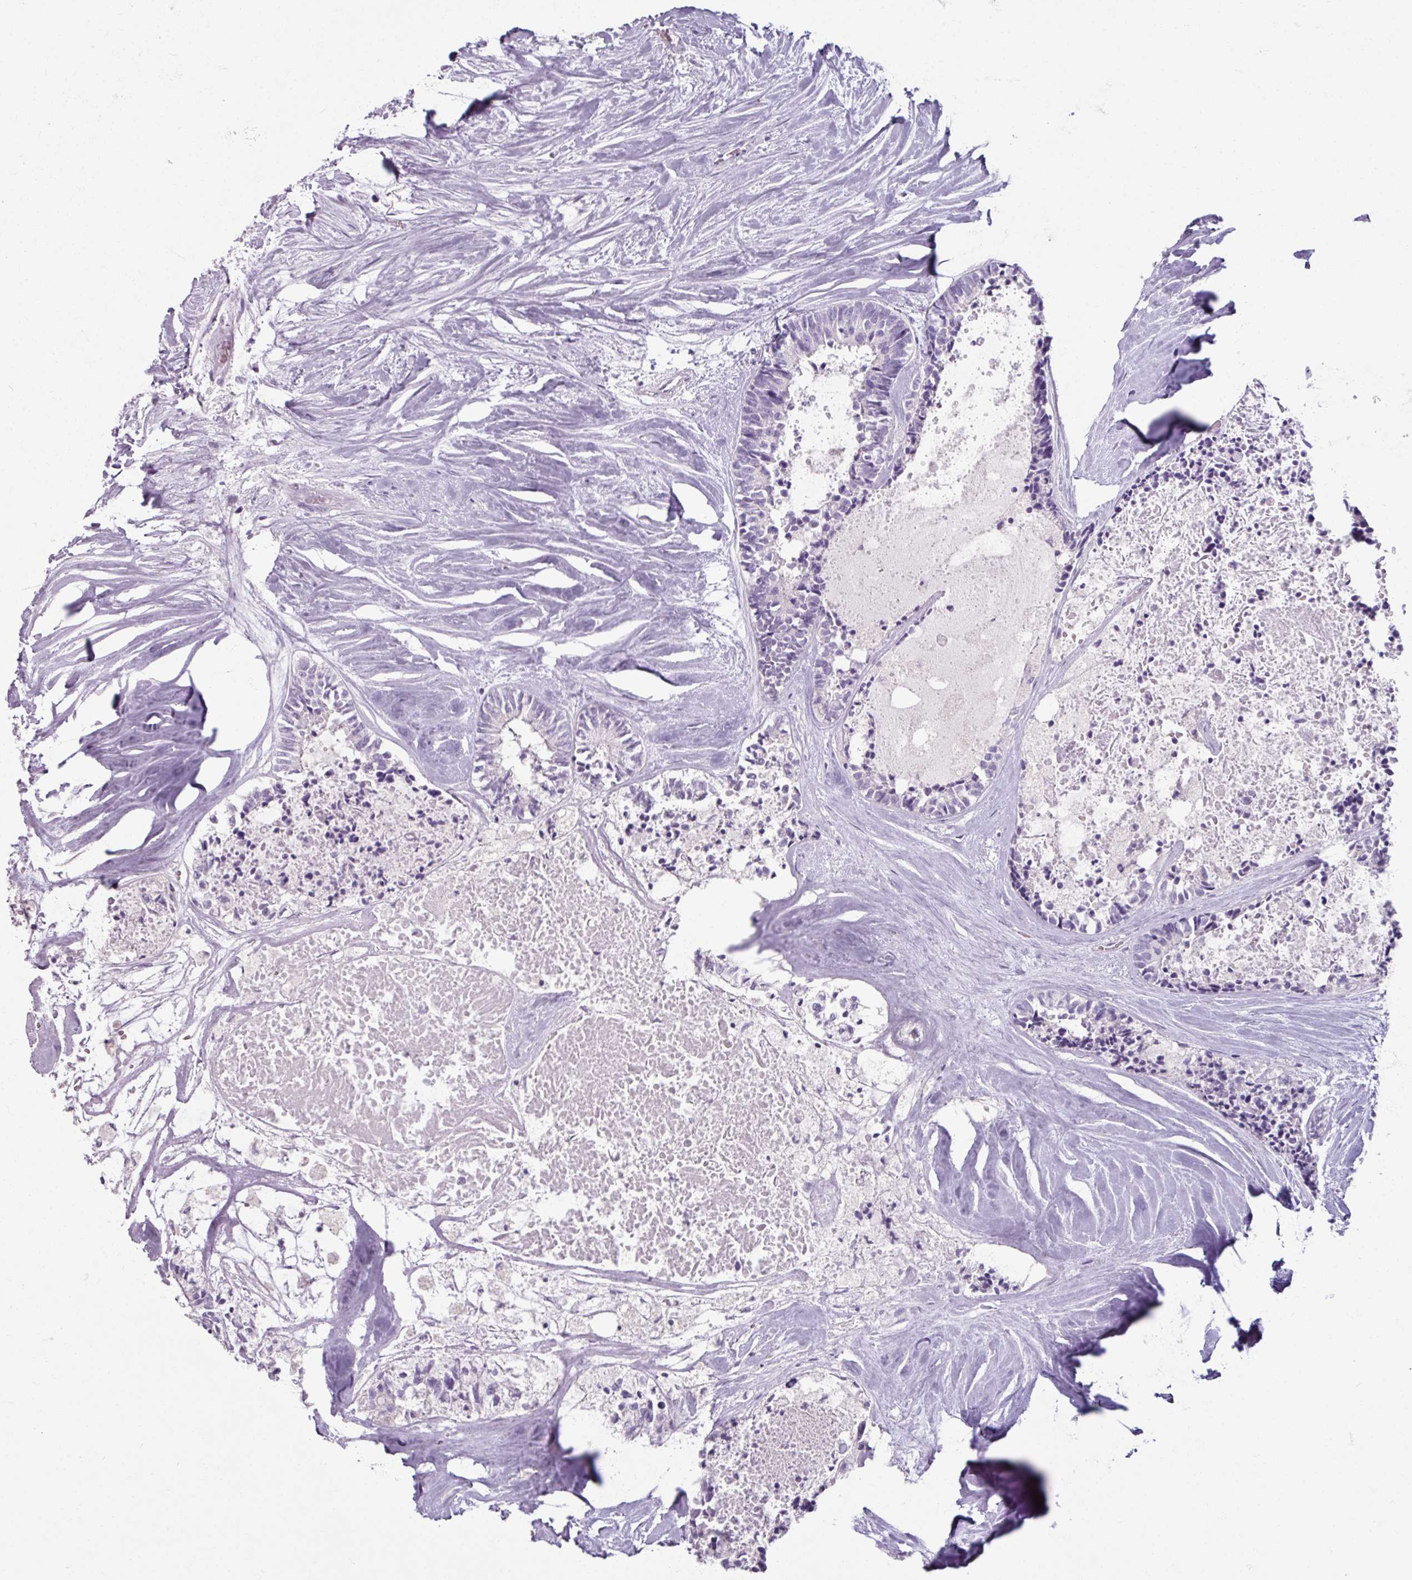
{"staining": {"intensity": "negative", "quantity": "none", "location": "none"}, "tissue": "colorectal cancer", "cell_type": "Tumor cells", "image_type": "cancer", "snomed": [{"axis": "morphology", "description": "Adenocarcinoma, NOS"}, {"axis": "topography", "description": "Colon"}, {"axis": "topography", "description": "Rectum"}], "caption": "This is an IHC histopathology image of adenocarcinoma (colorectal). There is no staining in tumor cells.", "gene": "ARG1", "patient": {"sex": "male", "age": 57}}